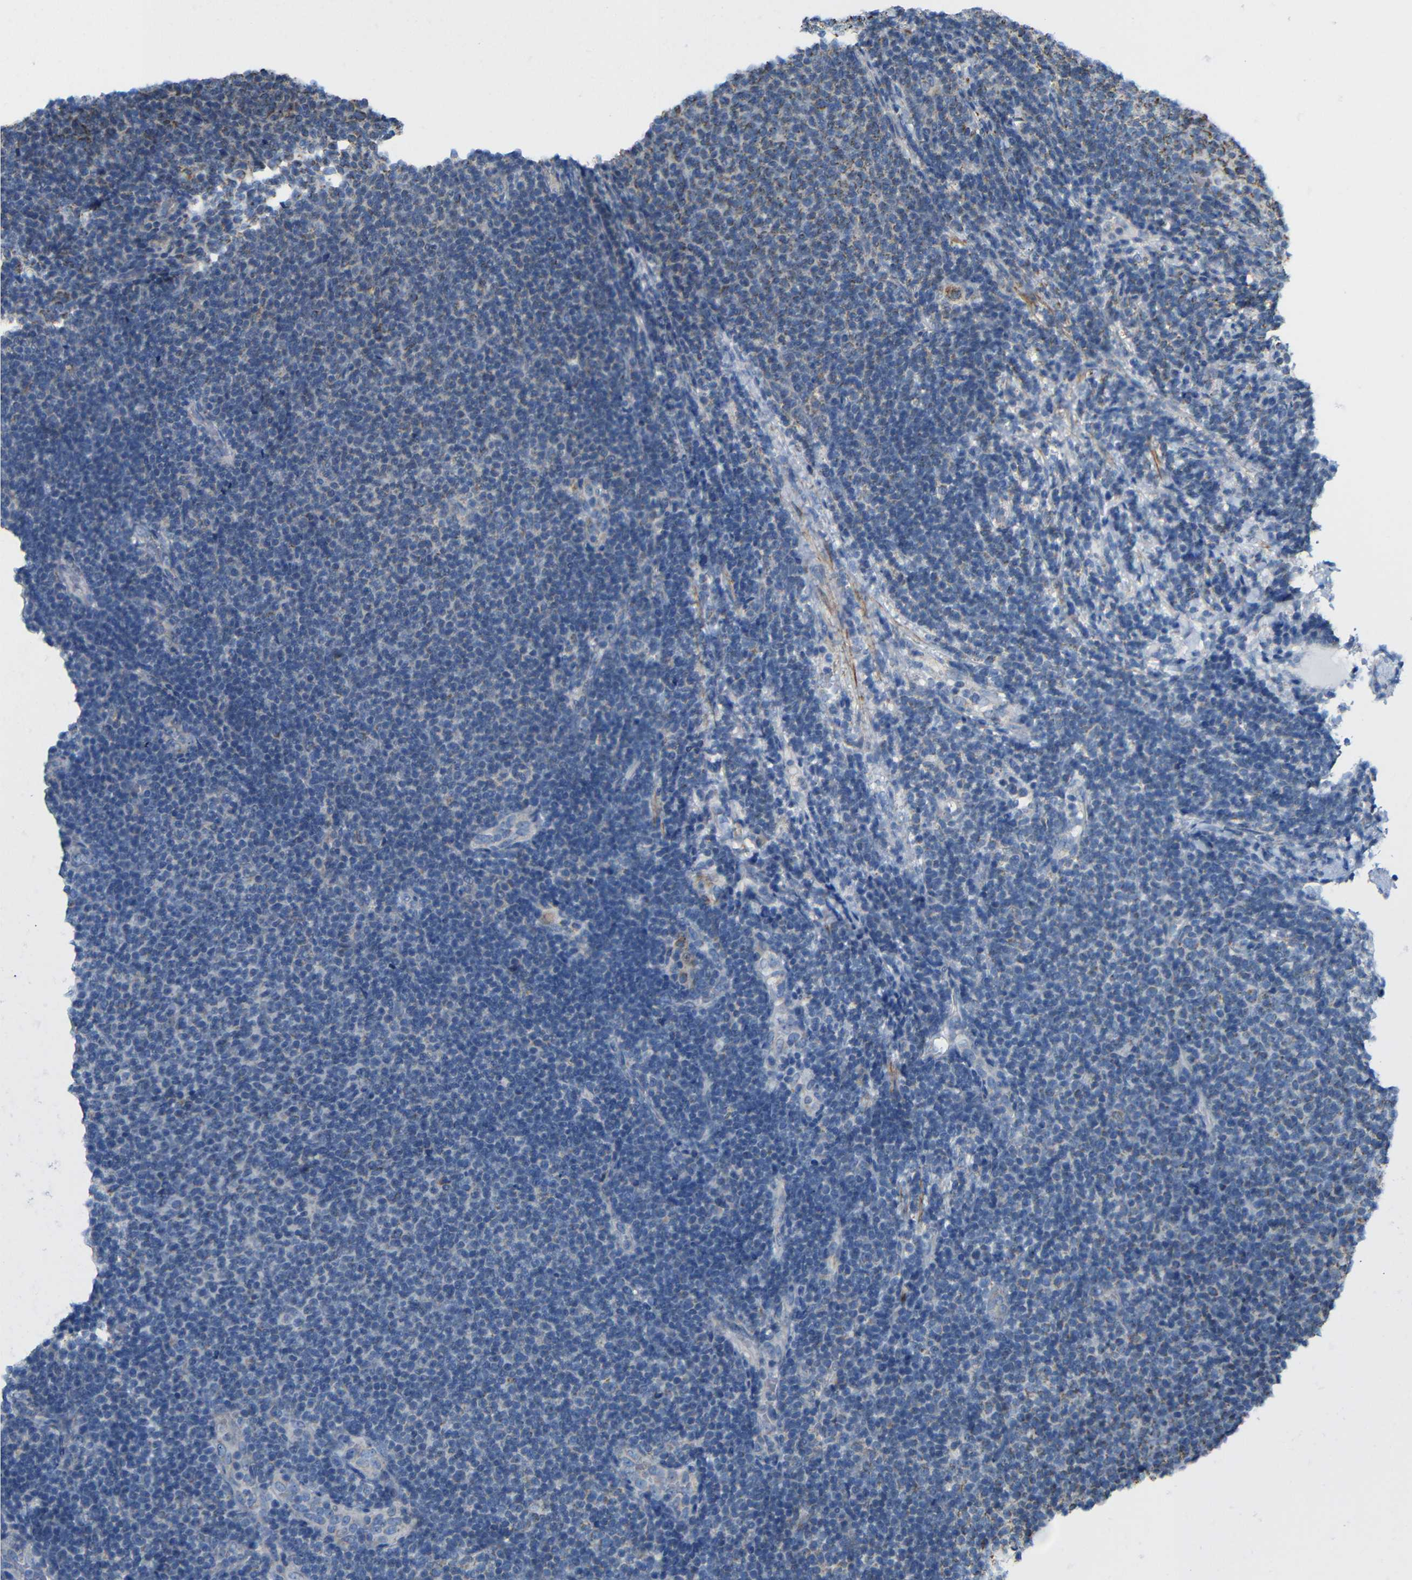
{"staining": {"intensity": "moderate", "quantity": "25%-75%", "location": "cytoplasmic/membranous"}, "tissue": "lymphoma", "cell_type": "Tumor cells", "image_type": "cancer", "snomed": [{"axis": "morphology", "description": "Malignant lymphoma, non-Hodgkin's type, Low grade"}, {"axis": "topography", "description": "Lymph node"}], "caption": "A photomicrograph of human lymphoma stained for a protein displays moderate cytoplasmic/membranous brown staining in tumor cells.", "gene": "FAM171B", "patient": {"sex": "male", "age": 66}}